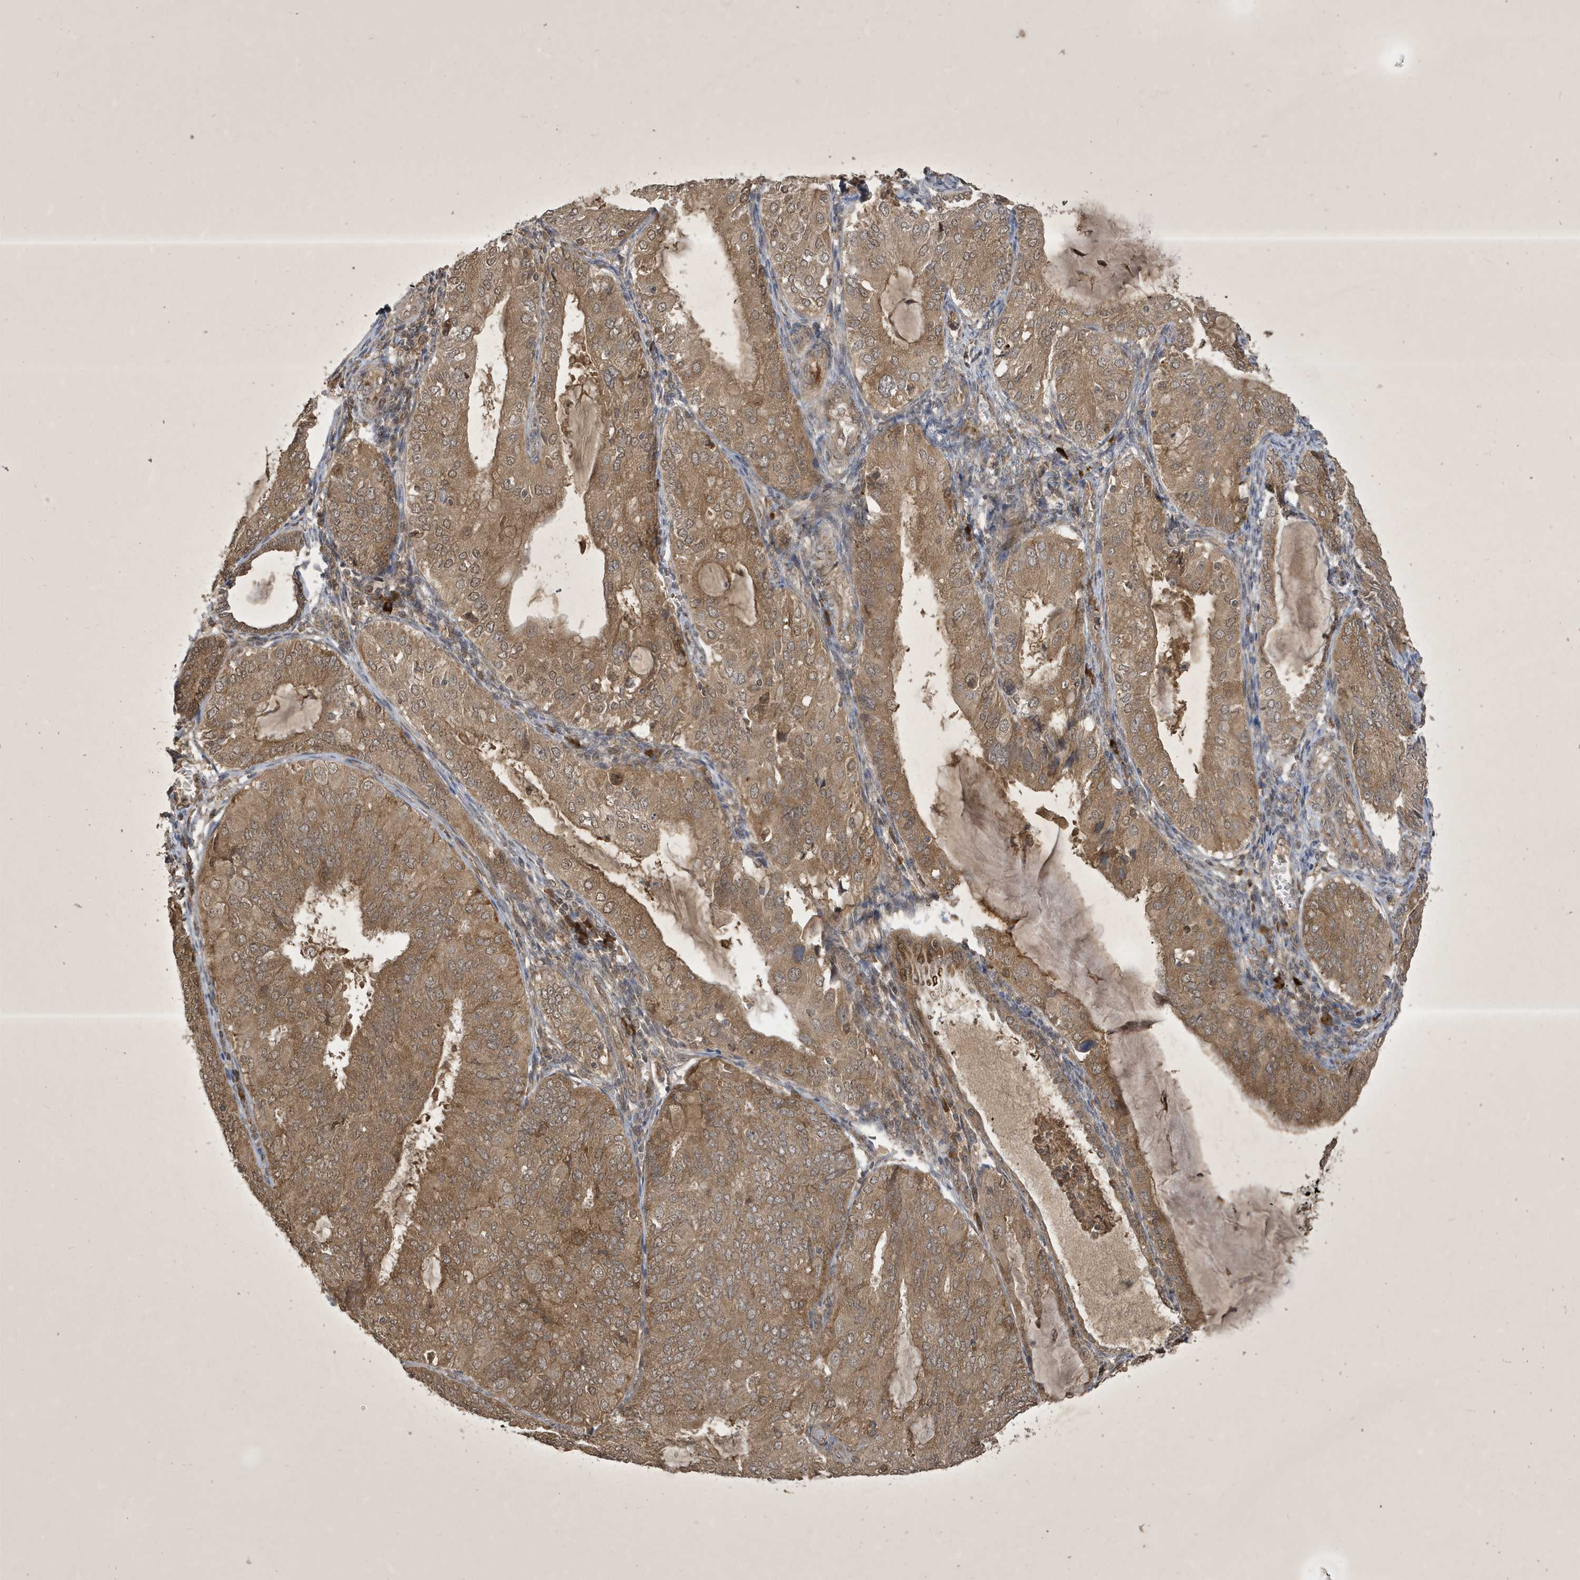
{"staining": {"intensity": "moderate", "quantity": ">75%", "location": "cytoplasmic/membranous"}, "tissue": "endometrial cancer", "cell_type": "Tumor cells", "image_type": "cancer", "snomed": [{"axis": "morphology", "description": "Adenocarcinoma, NOS"}, {"axis": "topography", "description": "Endometrium"}], "caption": "Moderate cytoplasmic/membranous positivity for a protein is identified in about >75% of tumor cells of endometrial cancer using immunohistochemistry (IHC).", "gene": "STX10", "patient": {"sex": "female", "age": 81}}